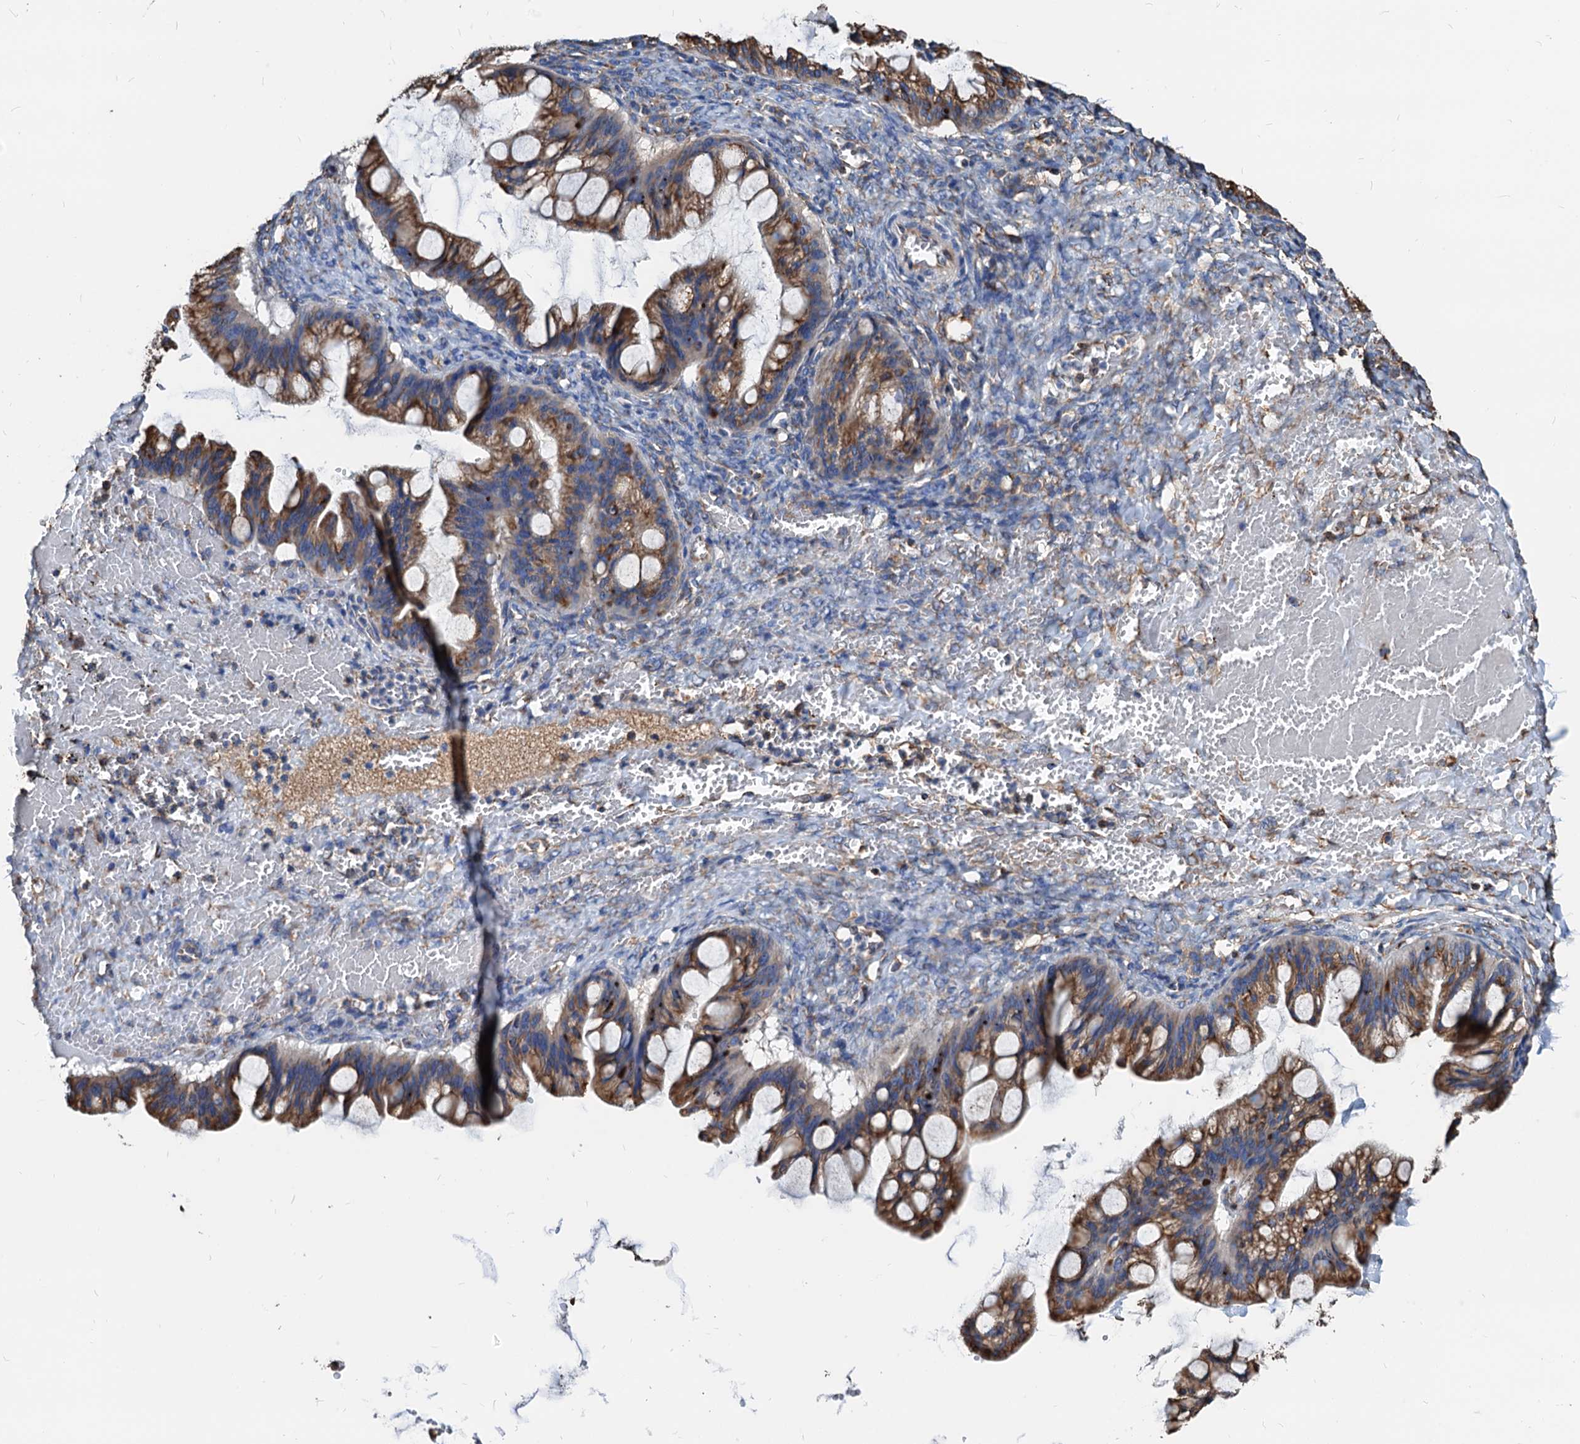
{"staining": {"intensity": "moderate", "quantity": ">75%", "location": "cytoplasmic/membranous"}, "tissue": "ovarian cancer", "cell_type": "Tumor cells", "image_type": "cancer", "snomed": [{"axis": "morphology", "description": "Cystadenocarcinoma, mucinous, NOS"}, {"axis": "topography", "description": "Ovary"}], "caption": "IHC micrograph of human mucinous cystadenocarcinoma (ovarian) stained for a protein (brown), which shows medium levels of moderate cytoplasmic/membranous staining in approximately >75% of tumor cells.", "gene": "HSPA5", "patient": {"sex": "female", "age": 73}}